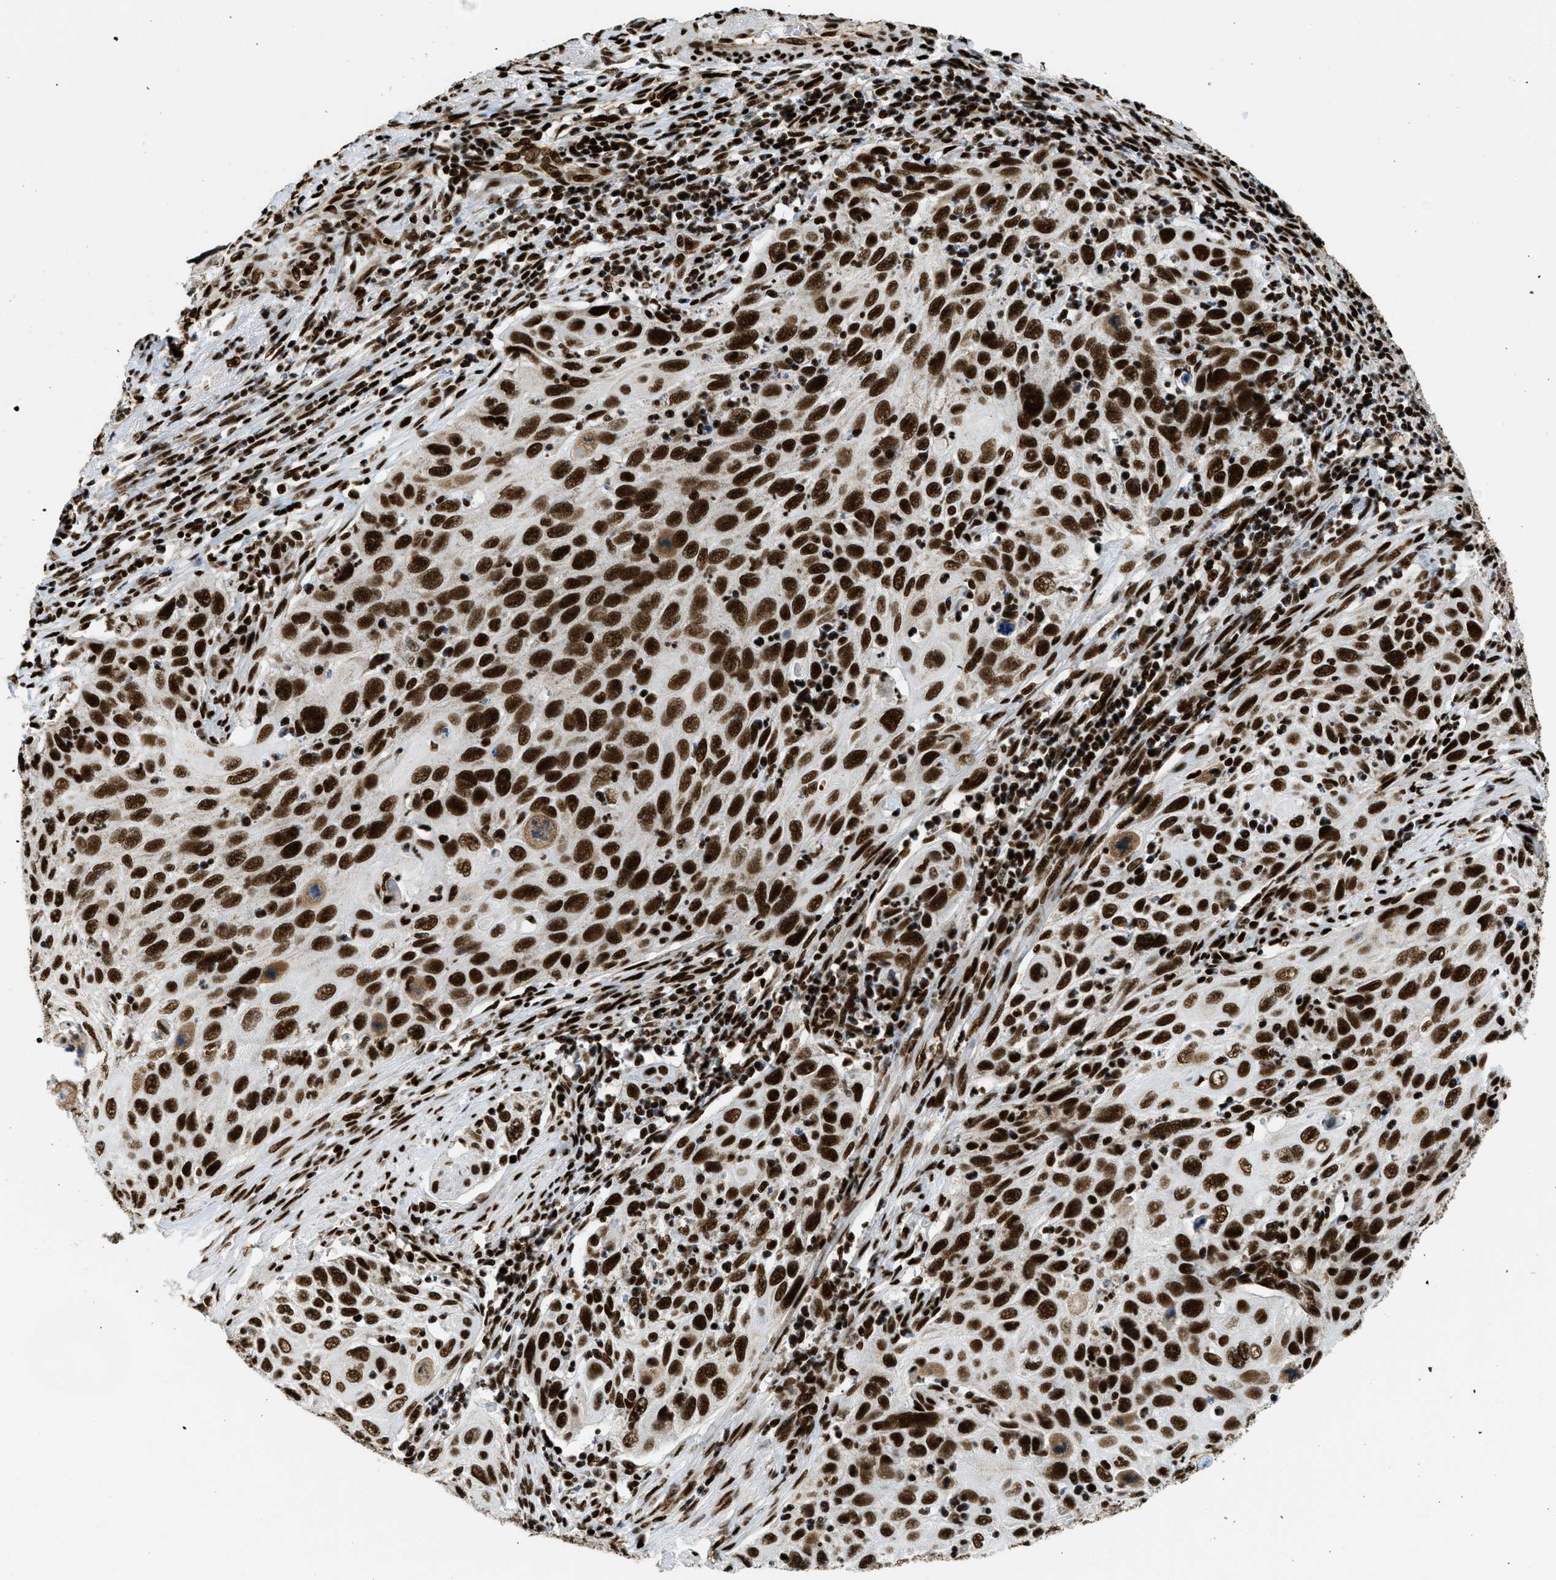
{"staining": {"intensity": "strong", "quantity": ">75%", "location": "nuclear"}, "tissue": "cervical cancer", "cell_type": "Tumor cells", "image_type": "cancer", "snomed": [{"axis": "morphology", "description": "Squamous cell carcinoma, NOS"}, {"axis": "topography", "description": "Cervix"}], "caption": "This is a micrograph of immunohistochemistry staining of cervical cancer, which shows strong expression in the nuclear of tumor cells.", "gene": "GABPB1", "patient": {"sex": "female", "age": 70}}